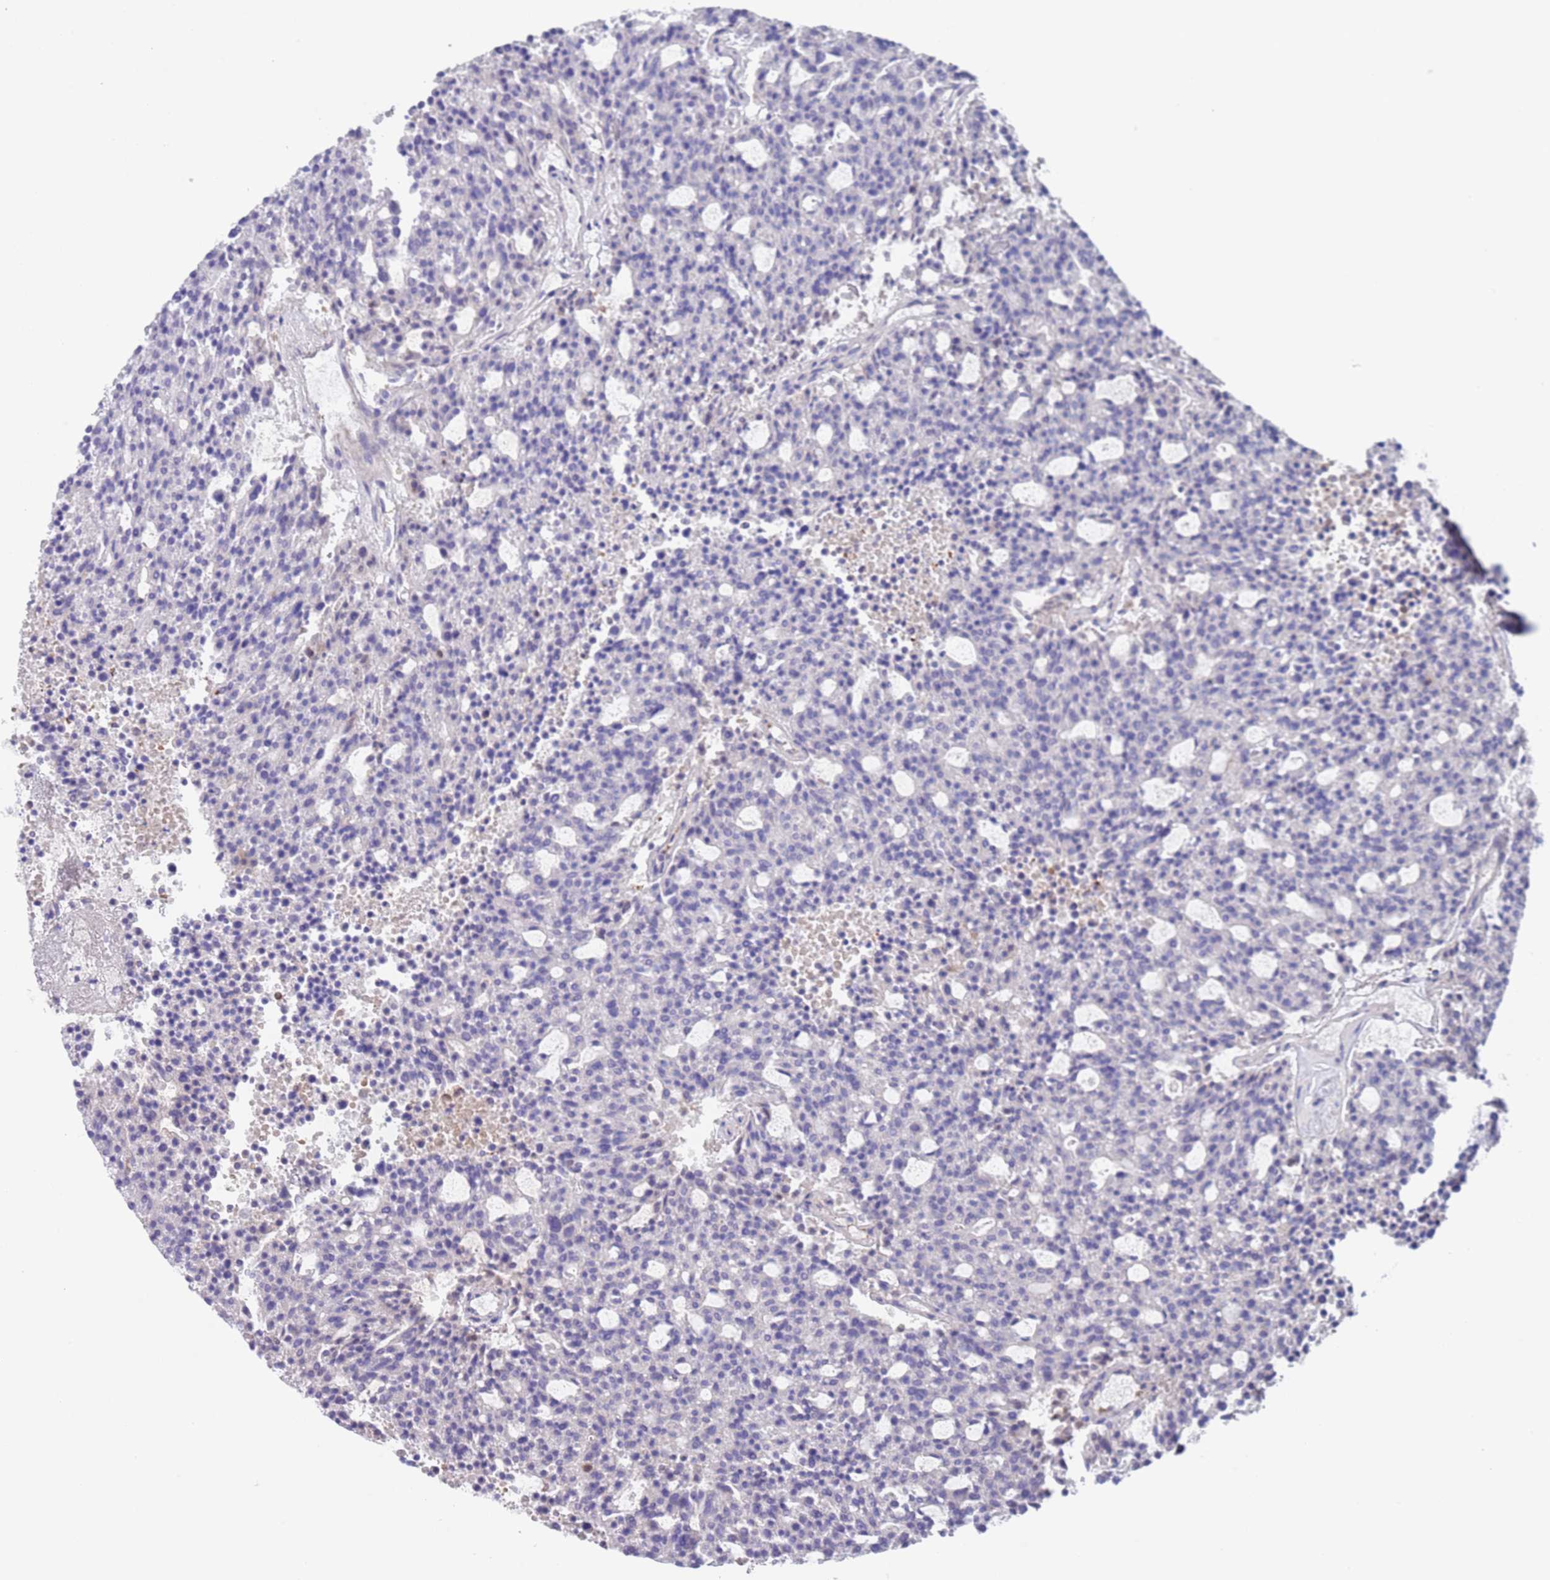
{"staining": {"intensity": "negative", "quantity": "none", "location": "none"}, "tissue": "carcinoid", "cell_type": "Tumor cells", "image_type": "cancer", "snomed": [{"axis": "morphology", "description": "Carcinoid, malignant, NOS"}, {"axis": "topography", "description": "Pancreas"}], "caption": "Tumor cells are negative for brown protein staining in carcinoid (malignant).", "gene": "RNF169", "patient": {"sex": "female", "age": 54}}